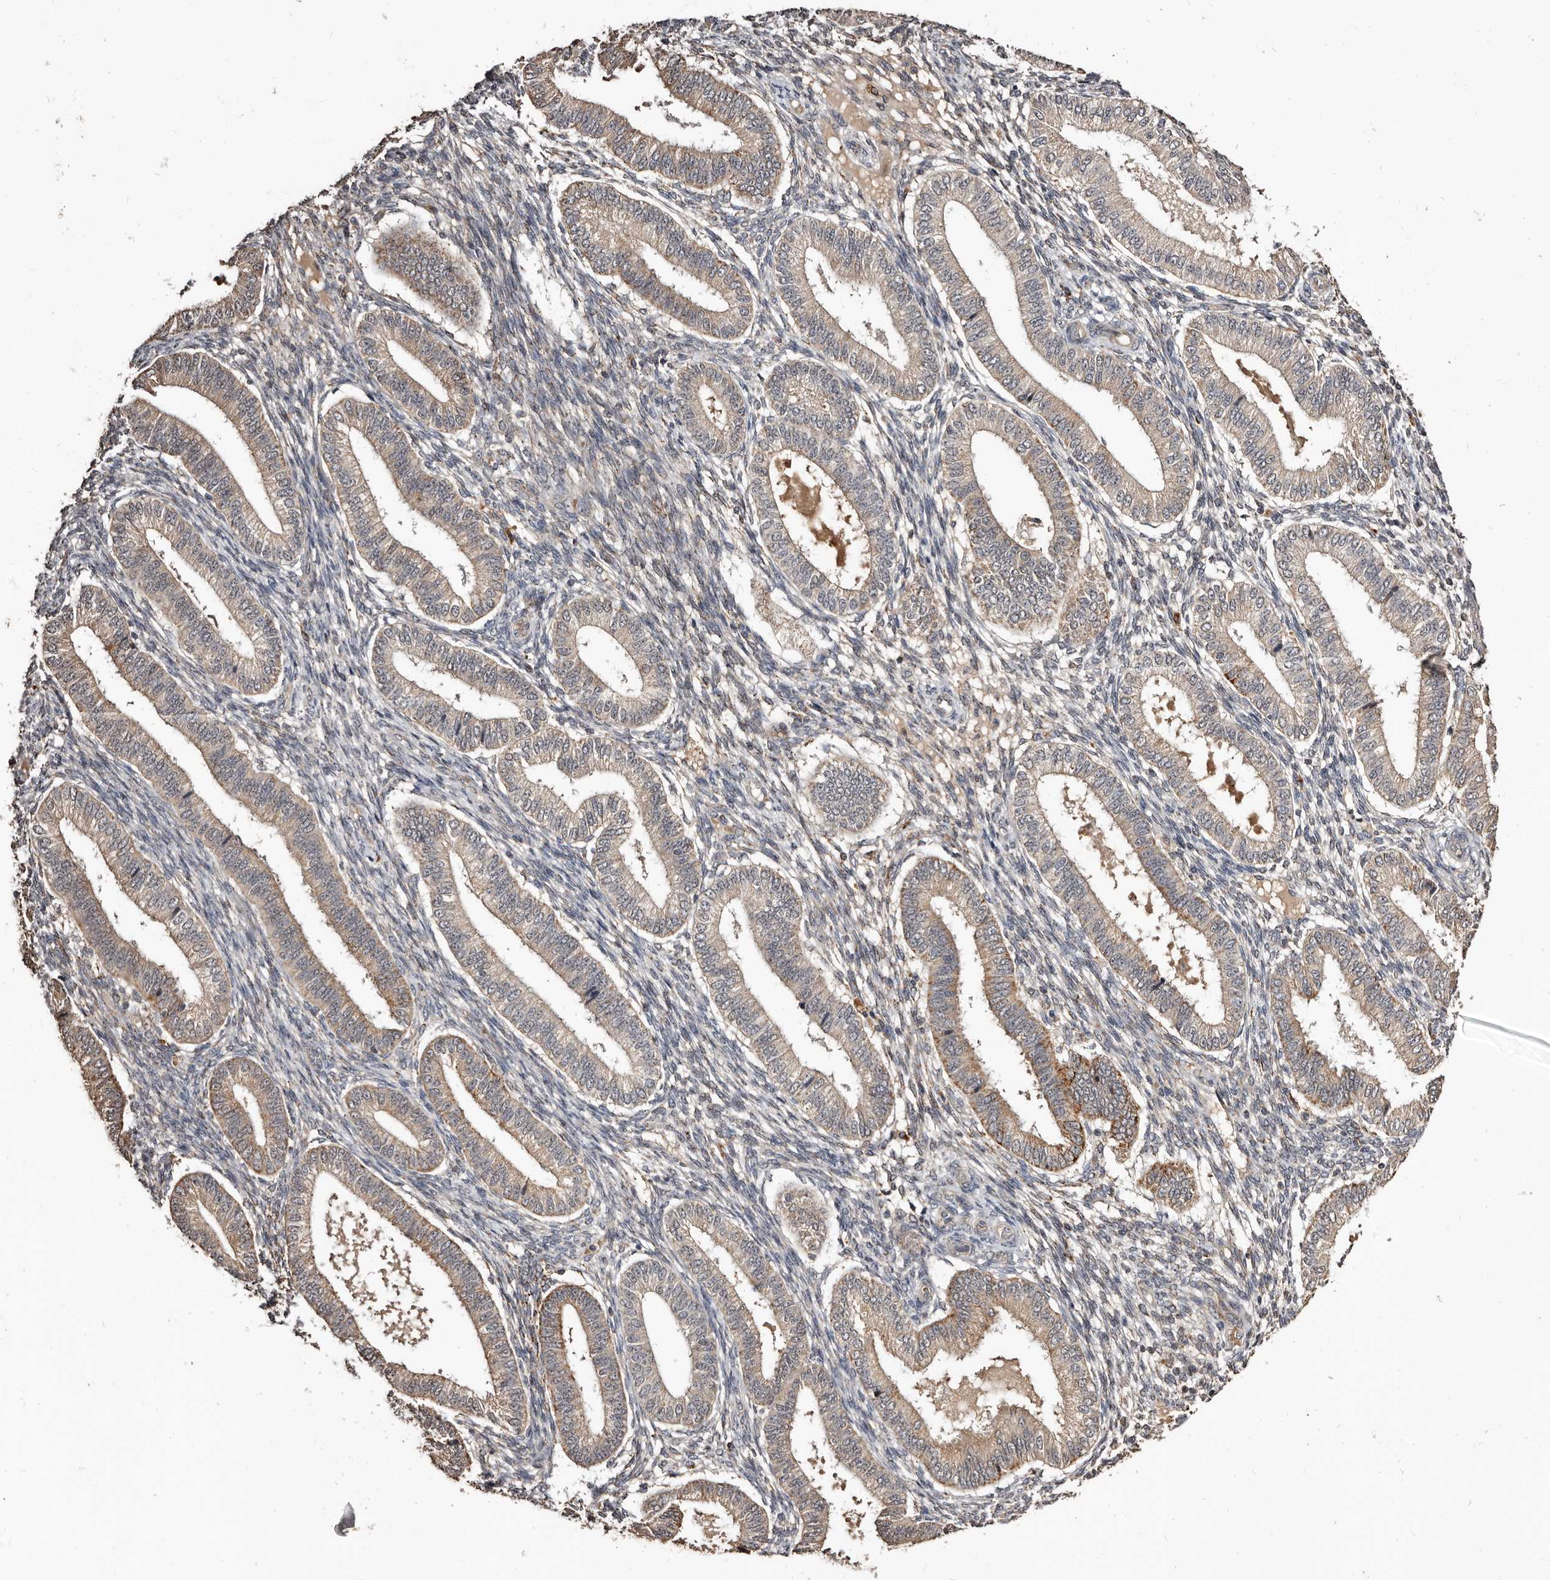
{"staining": {"intensity": "weak", "quantity": "25%-75%", "location": "cytoplasmic/membranous"}, "tissue": "endometrium", "cell_type": "Cells in endometrial stroma", "image_type": "normal", "snomed": [{"axis": "morphology", "description": "Normal tissue, NOS"}, {"axis": "topography", "description": "Endometrium"}], "caption": "Normal endometrium was stained to show a protein in brown. There is low levels of weak cytoplasmic/membranous expression in about 25%-75% of cells in endometrial stroma. (Brightfield microscopy of DAB IHC at high magnification).", "gene": "AKAP7", "patient": {"sex": "female", "age": 39}}